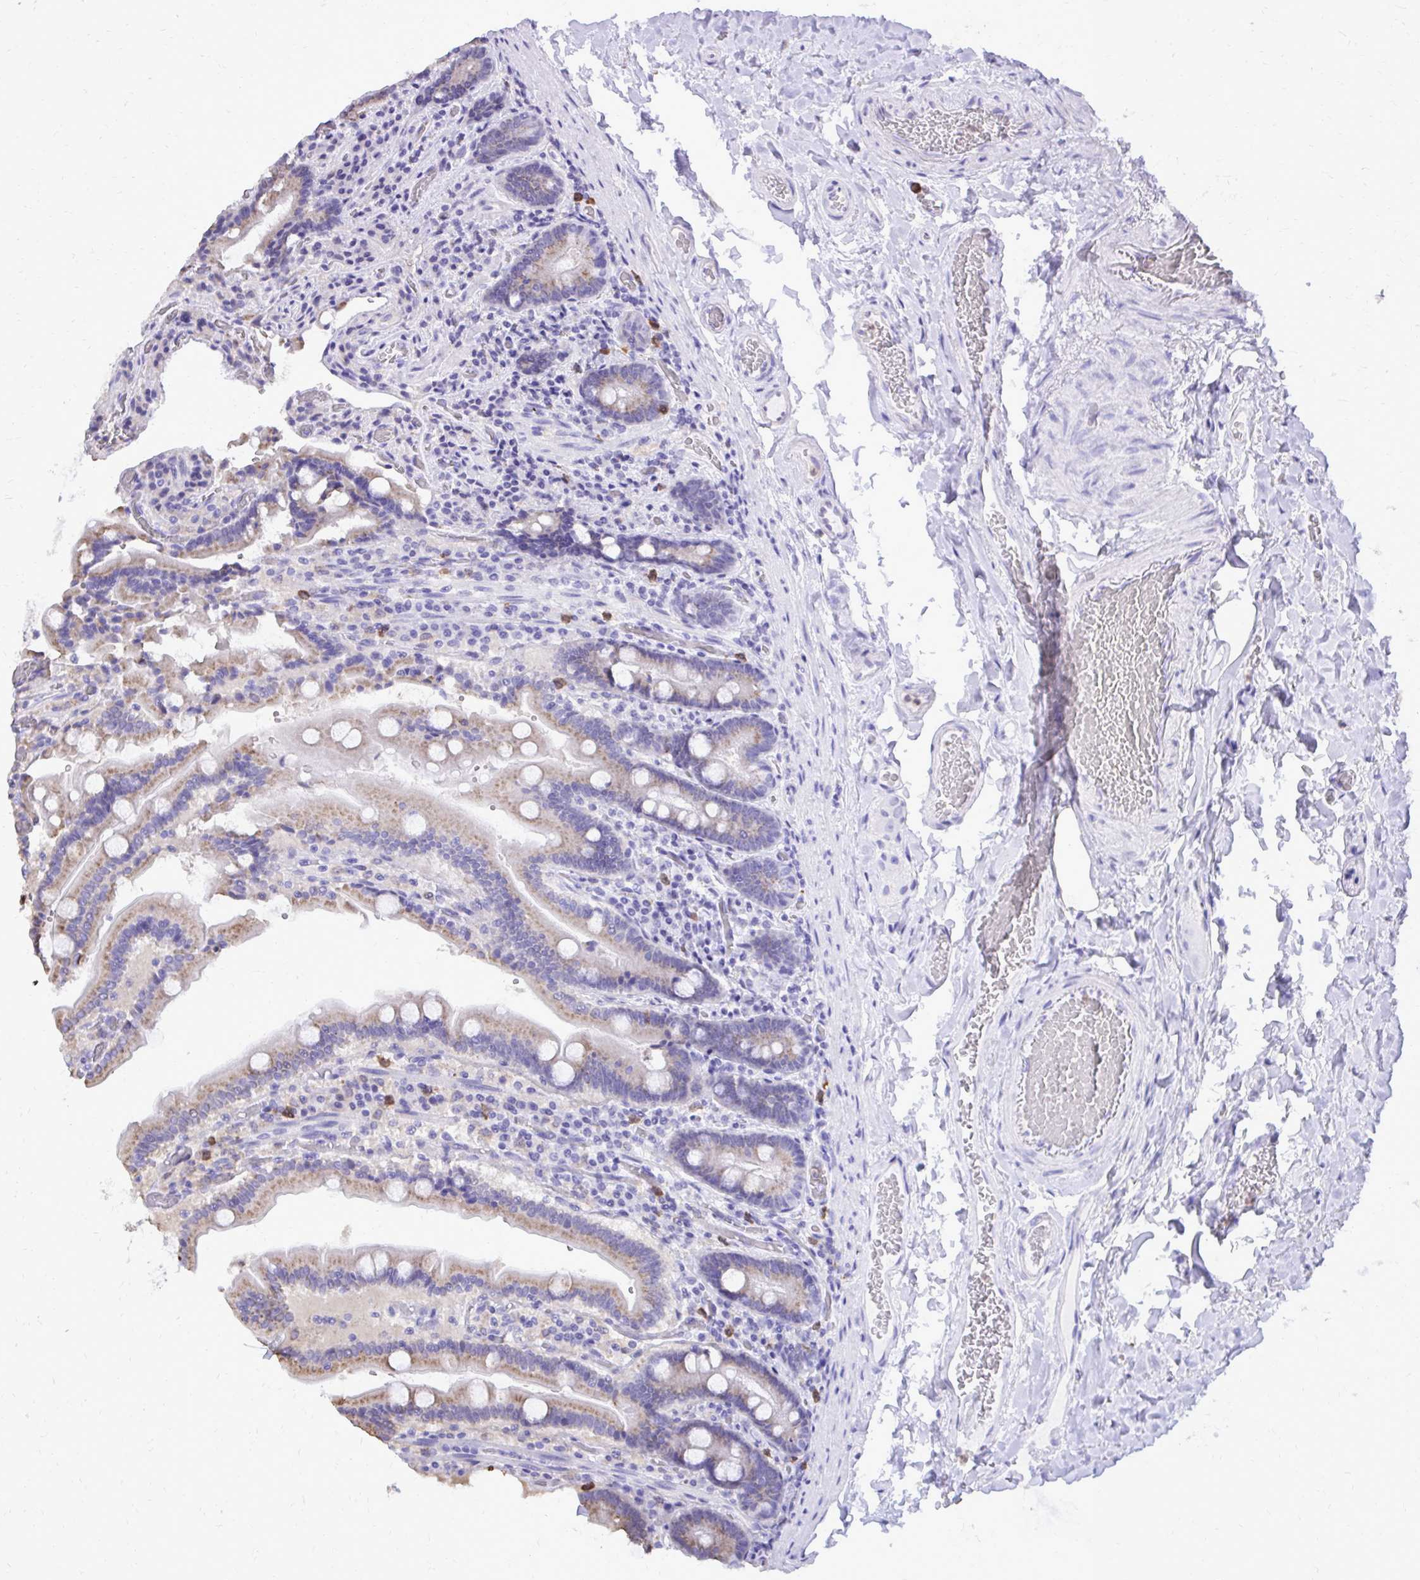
{"staining": {"intensity": "weak", "quantity": "25%-75%", "location": "cytoplasmic/membranous"}, "tissue": "duodenum", "cell_type": "Glandular cells", "image_type": "normal", "snomed": [{"axis": "morphology", "description": "Normal tissue, NOS"}, {"axis": "topography", "description": "Duodenum"}], "caption": "Brown immunohistochemical staining in unremarkable human duodenum reveals weak cytoplasmic/membranous expression in approximately 25%-75% of glandular cells.", "gene": "CAT", "patient": {"sex": "female", "age": 62}}